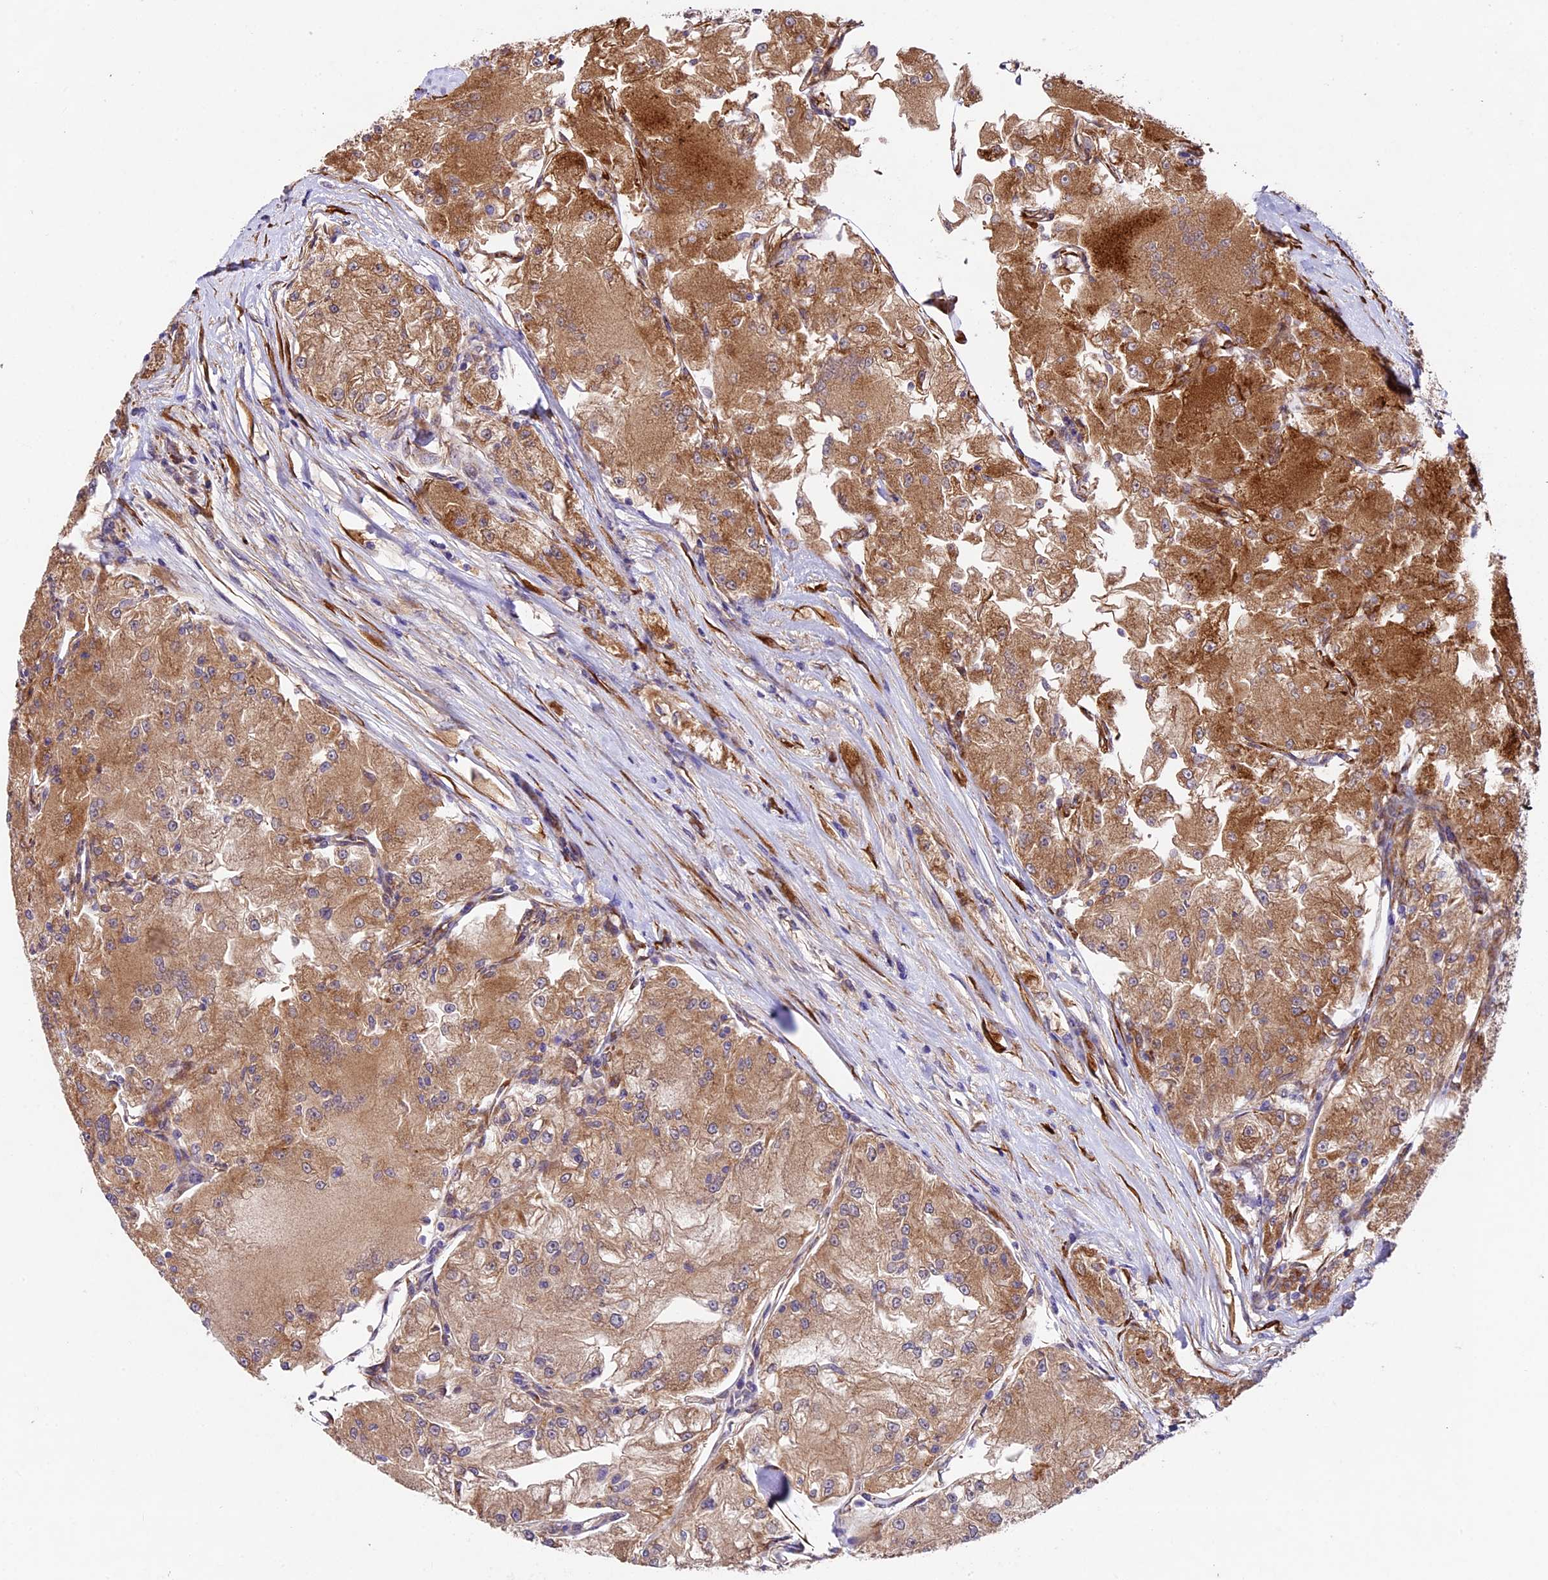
{"staining": {"intensity": "moderate", "quantity": ">75%", "location": "cytoplasmic/membranous"}, "tissue": "renal cancer", "cell_type": "Tumor cells", "image_type": "cancer", "snomed": [{"axis": "morphology", "description": "Adenocarcinoma, NOS"}, {"axis": "topography", "description": "Kidney"}], "caption": "Renal adenocarcinoma stained with immunohistochemistry (IHC) exhibits moderate cytoplasmic/membranous expression in approximately >75% of tumor cells.", "gene": "LSM7", "patient": {"sex": "female", "age": 72}}